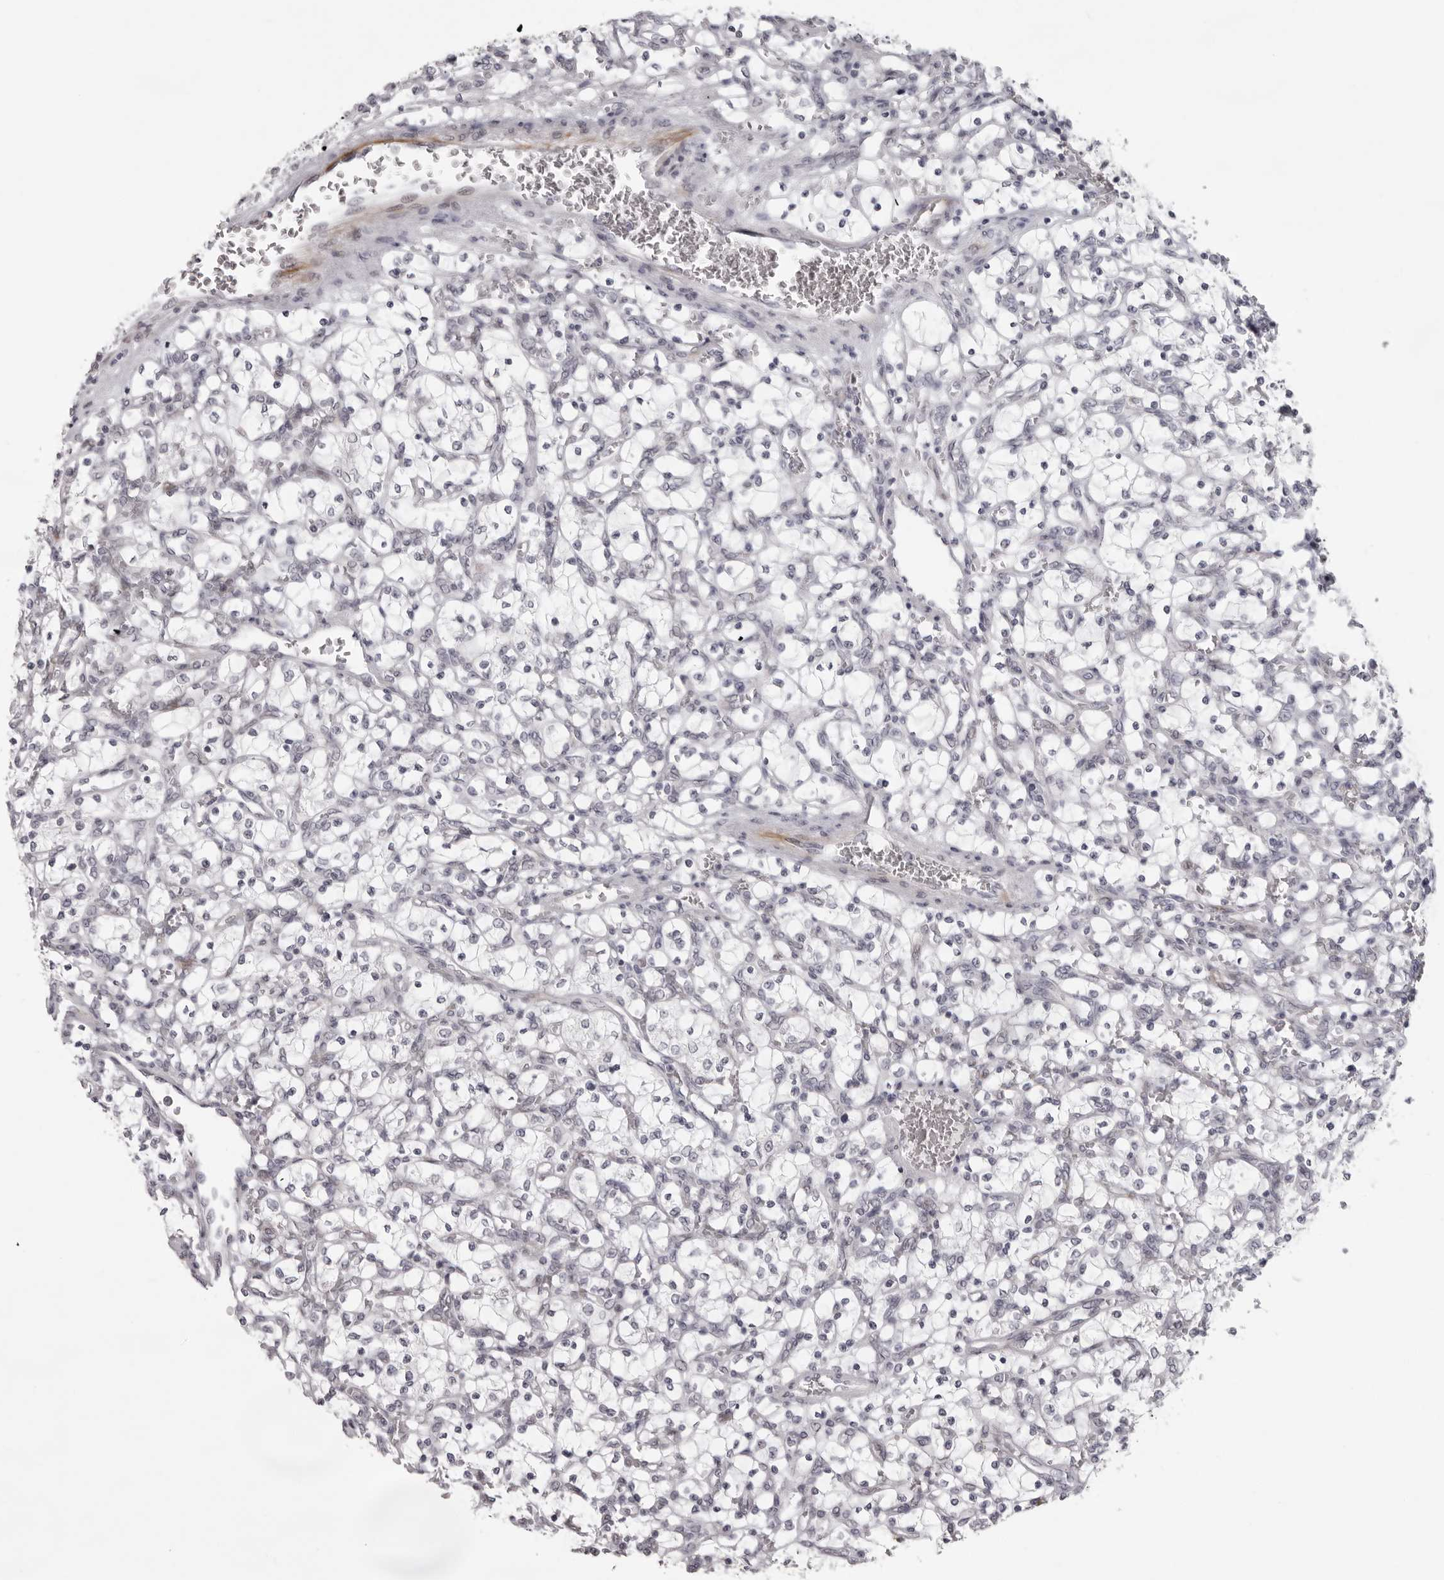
{"staining": {"intensity": "negative", "quantity": "none", "location": "none"}, "tissue": "renal cancer", "cell_type": "Tumor cells", "image_type": "cancer", "snomed": [{"axis": "morphology", "description": "Adenocarcinoma, NOS"}, {"axis": "topography", "description": "Kidney"}], "caption": "The image exhibits no staining of tumor cells in renal cancer.", "gene": "NUDT18", "patient": {"sex": "female", "age": 69}}